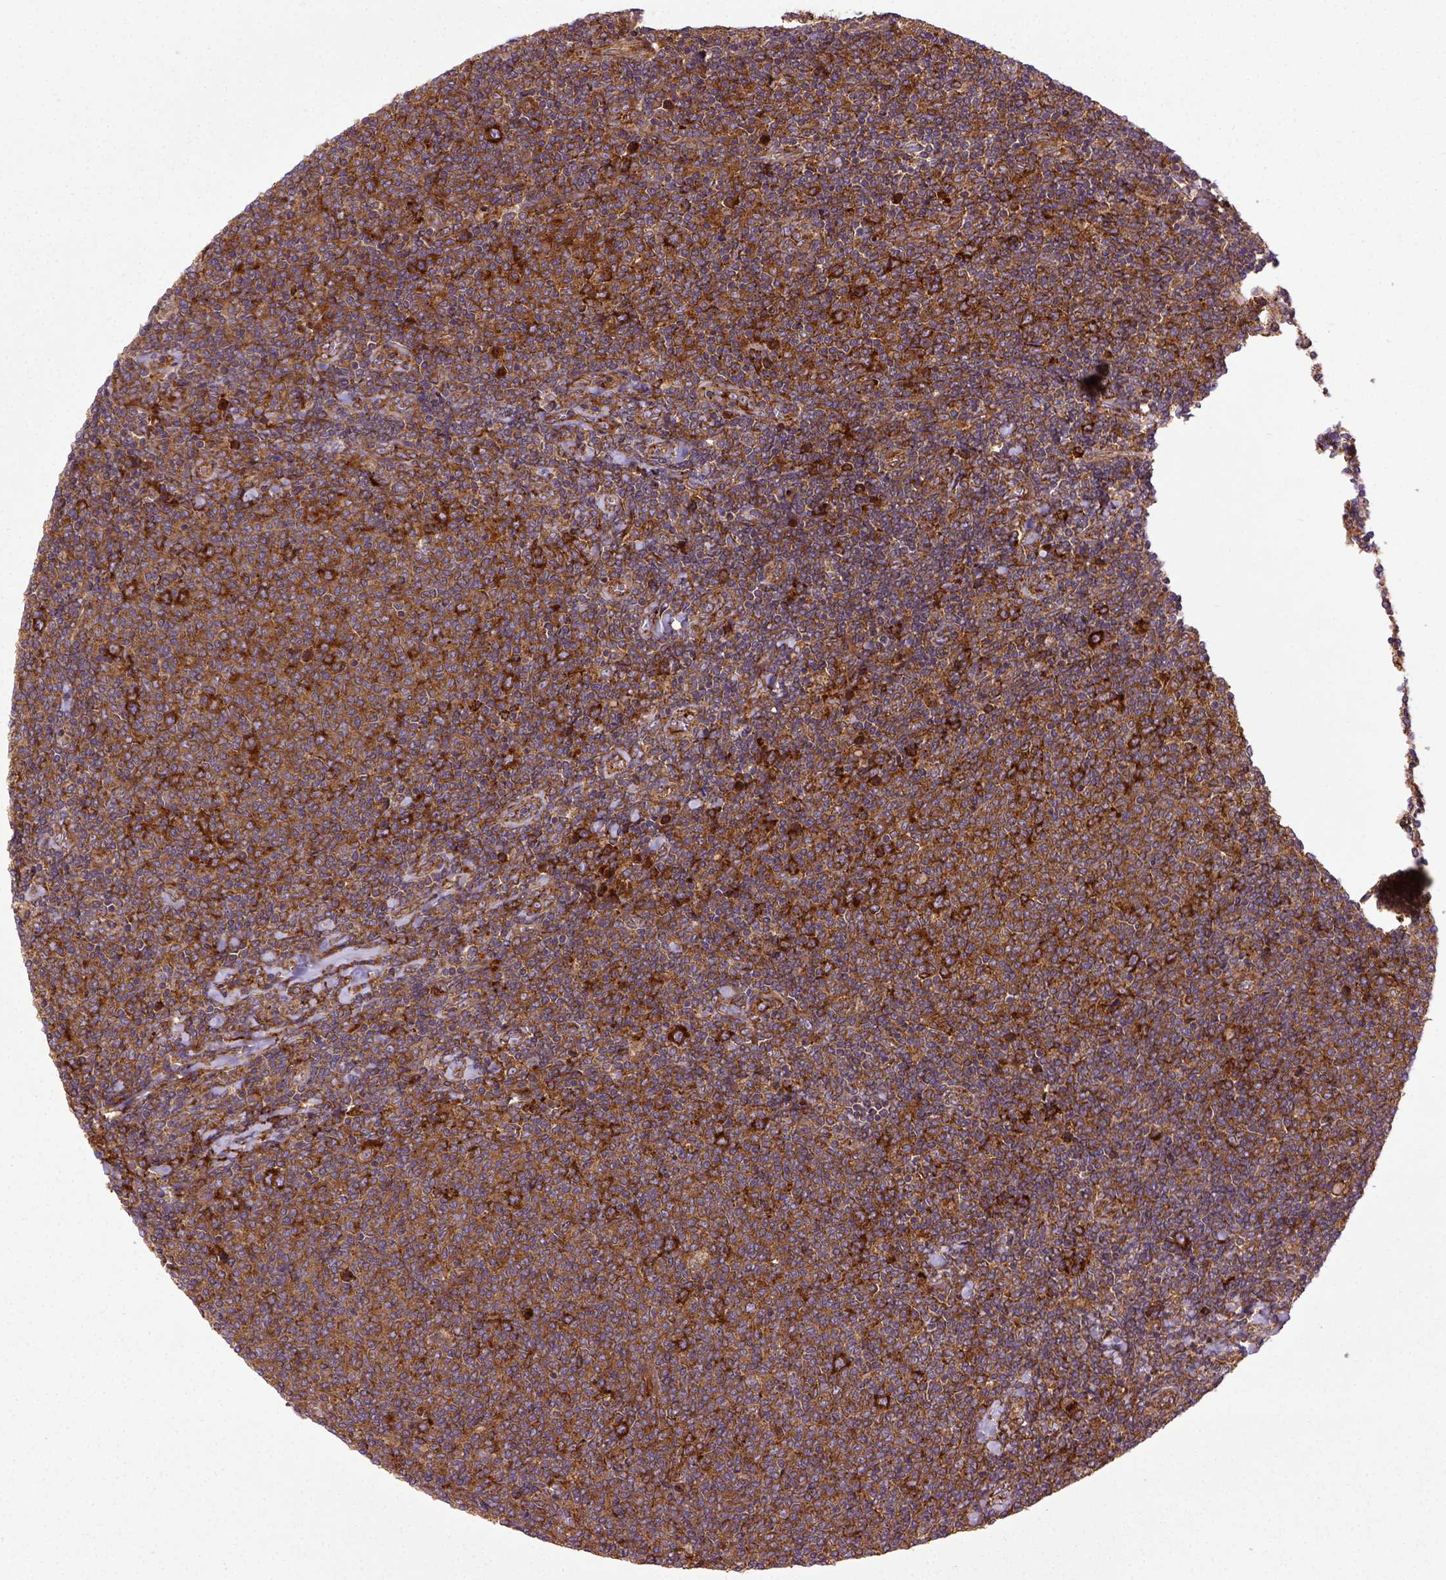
{"staining": {"intensity": "strong", "quantity": ">75%", "location": "cytoplasmic/membranous"}, "tissue": "lymphoma", "cell_type": "Tumor cells", "image_type": "cancer", "snomed": [{"axis": "morphology", "description": "Malignant lymphoma, non-Hodgkin's type, Low grade"}, {"axis": "topography", "description": "Lymph node"}], "caption": "Lymphoma stained for a protein (brown) displays strong cytoplasmic/membranous positive staining in about >75% of tumor cells.", "gene": "CAPRIN1", "patient": {"sex": "male", "age": 52}}